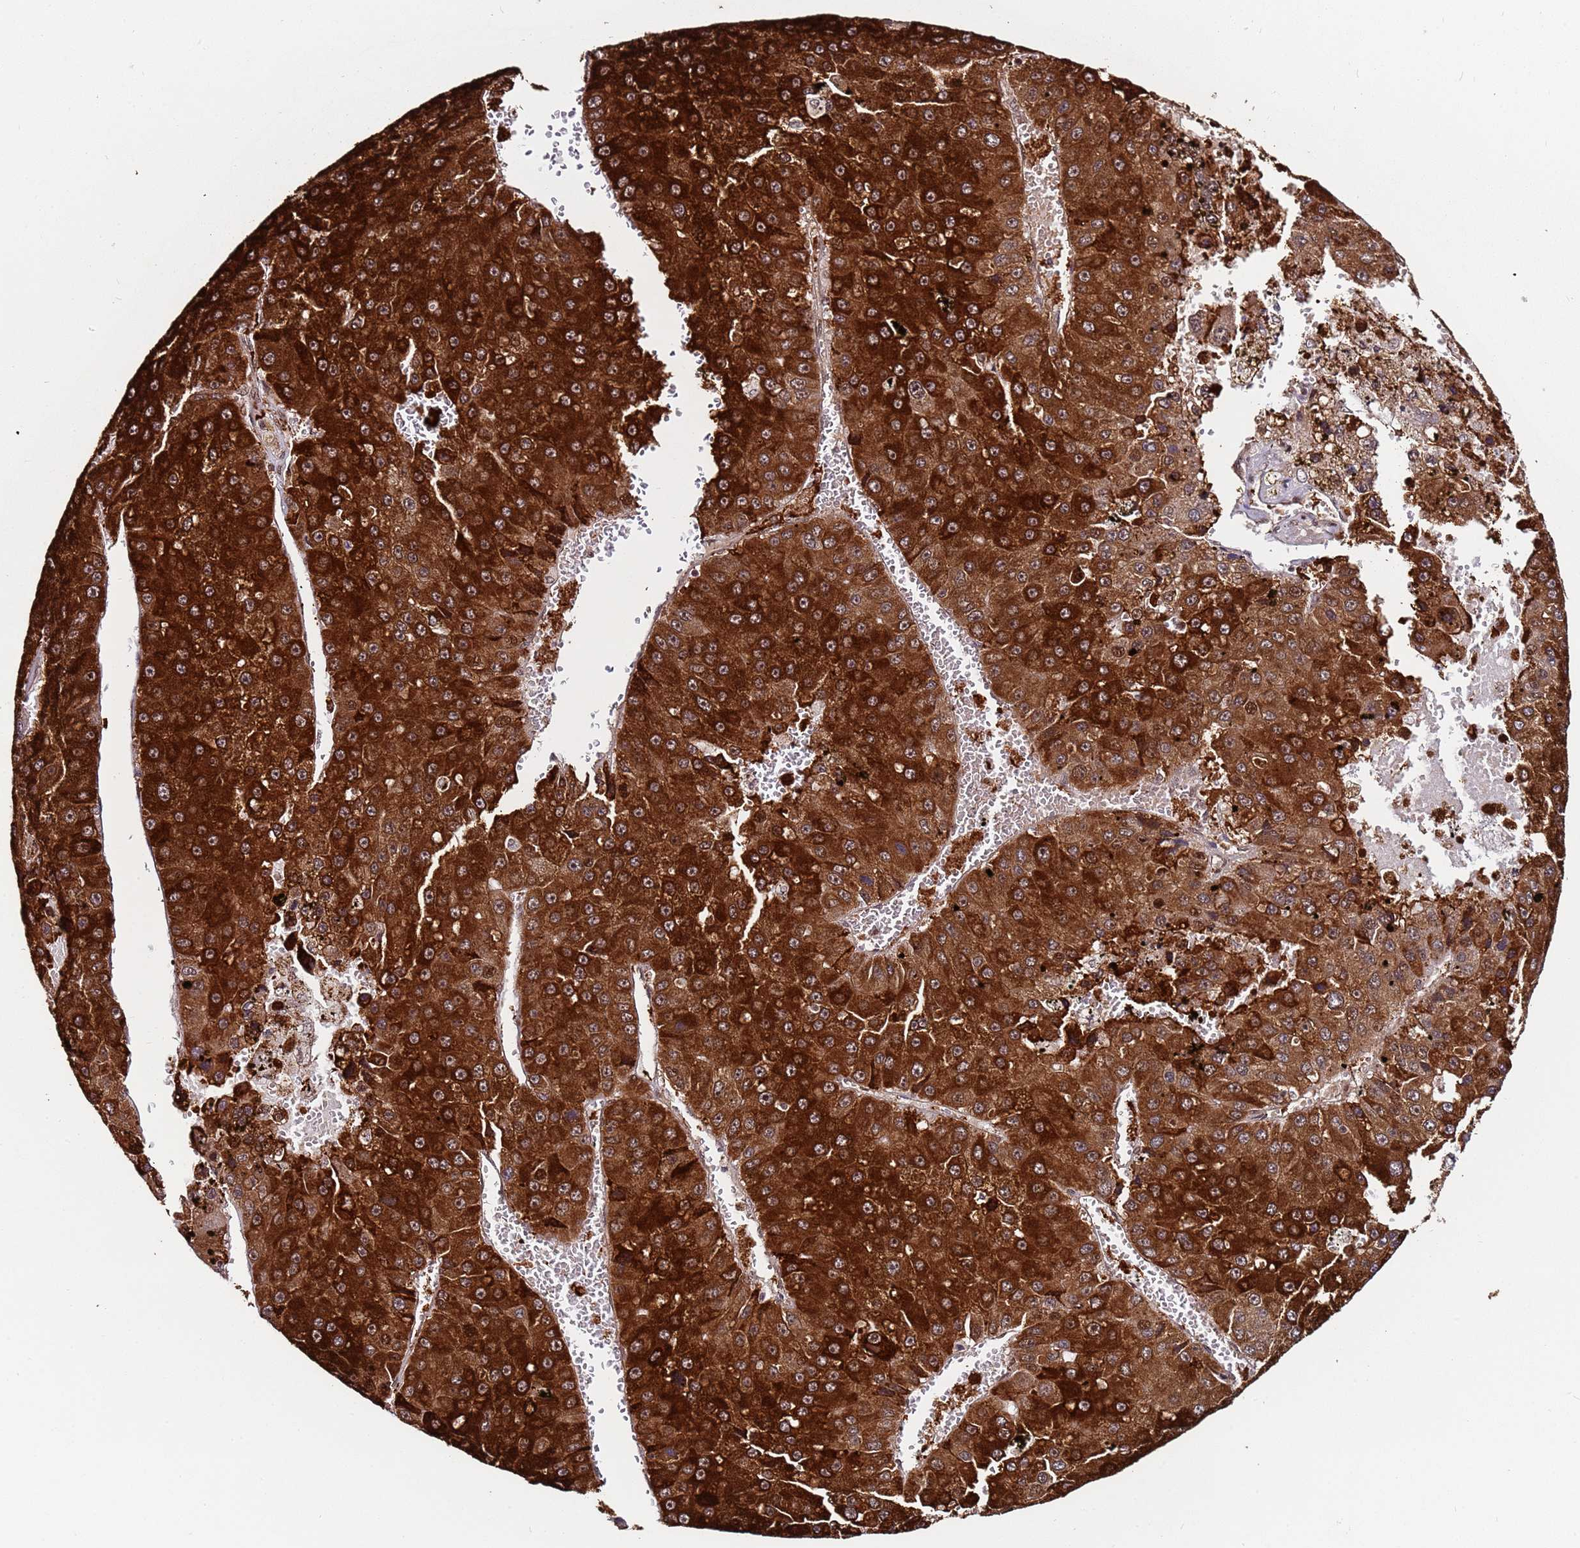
{"staining": {"intensity": "strong", "quantity": ">75%", "location": "cytoplasmic/membranous,nuclear"}, "tissue": "liver cancer", "cell_type": "Tumor cells", "image_type": "cancer", "snomed": [{"axis": "morphology", "description": "Carcinoma, Hepatocellular, NOS"}, {"axis": "topography", "description": "Liver"}], "caption": "Tumor cells exhibit strong cytoplasmic/membranous and nuclear expression in about >75% of cells in liver cancer.", "gene": "PPM1H", "patient": {"sex": "female", "age": 73}}